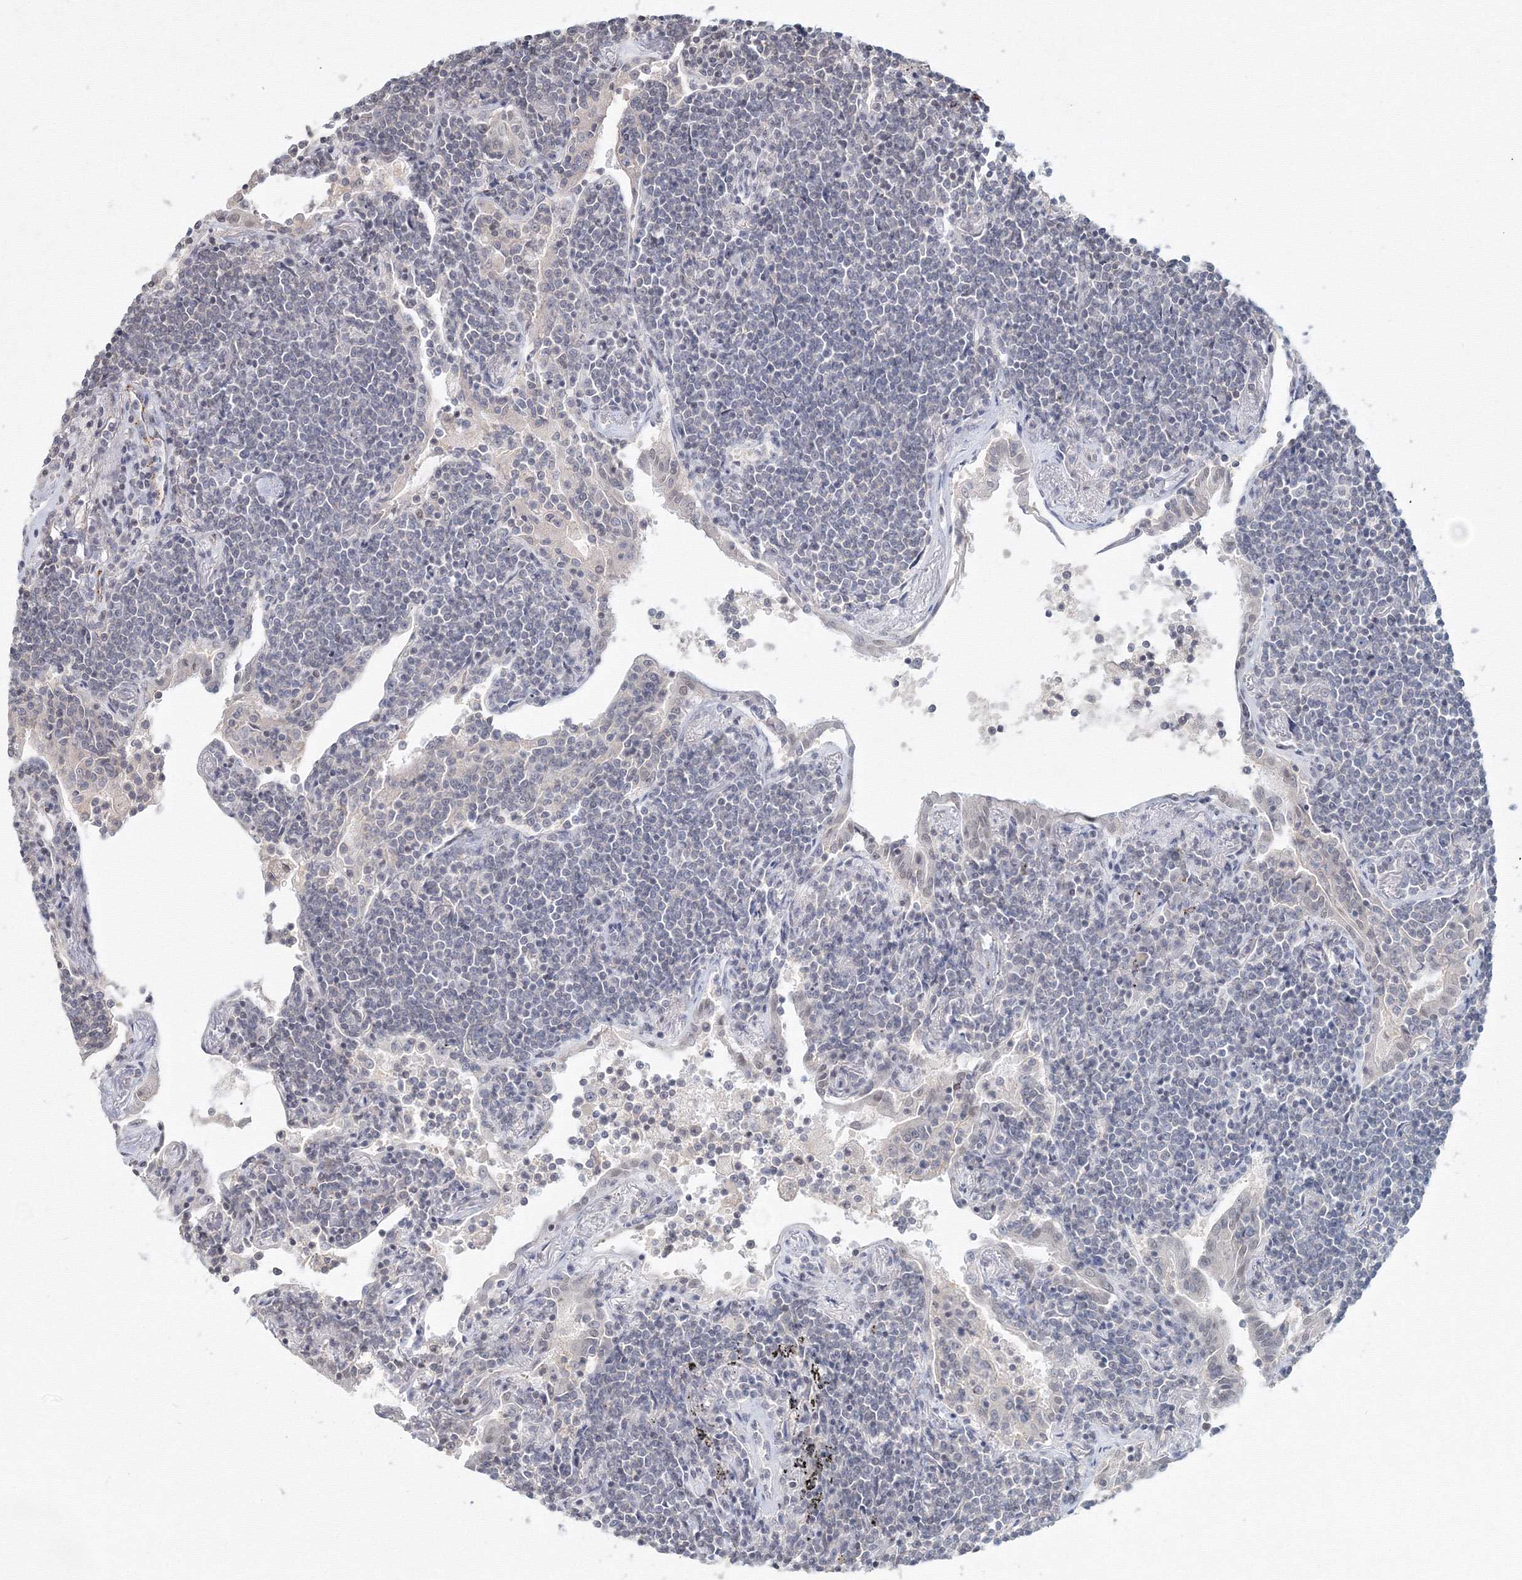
{"staining": {"intensity": "negative", "quantity": "none", "location": "none"}, "tissue": "lymphoma", "cell_type": "Tumor cells", "image_type": "cancer", "snomed": [{"axis": "morphology", "description": "Malignant lymphoma, non-Hodgkin's type, Low grade"}, {"axis": "topography", "description": "Lung"}], "caption": "IHC of human malignant lymphoma, non-Hodgkin's type (low-grade) reveals no staining in tumor cells. Brightfield microscopy of IHC stained with DAB (3,3'-diaminobenzidine) (brown) and hematoxylin (blue), captured at high magnification.", "gene": "SLC7A7", "patient": {"sex": "female", "age": 71}}